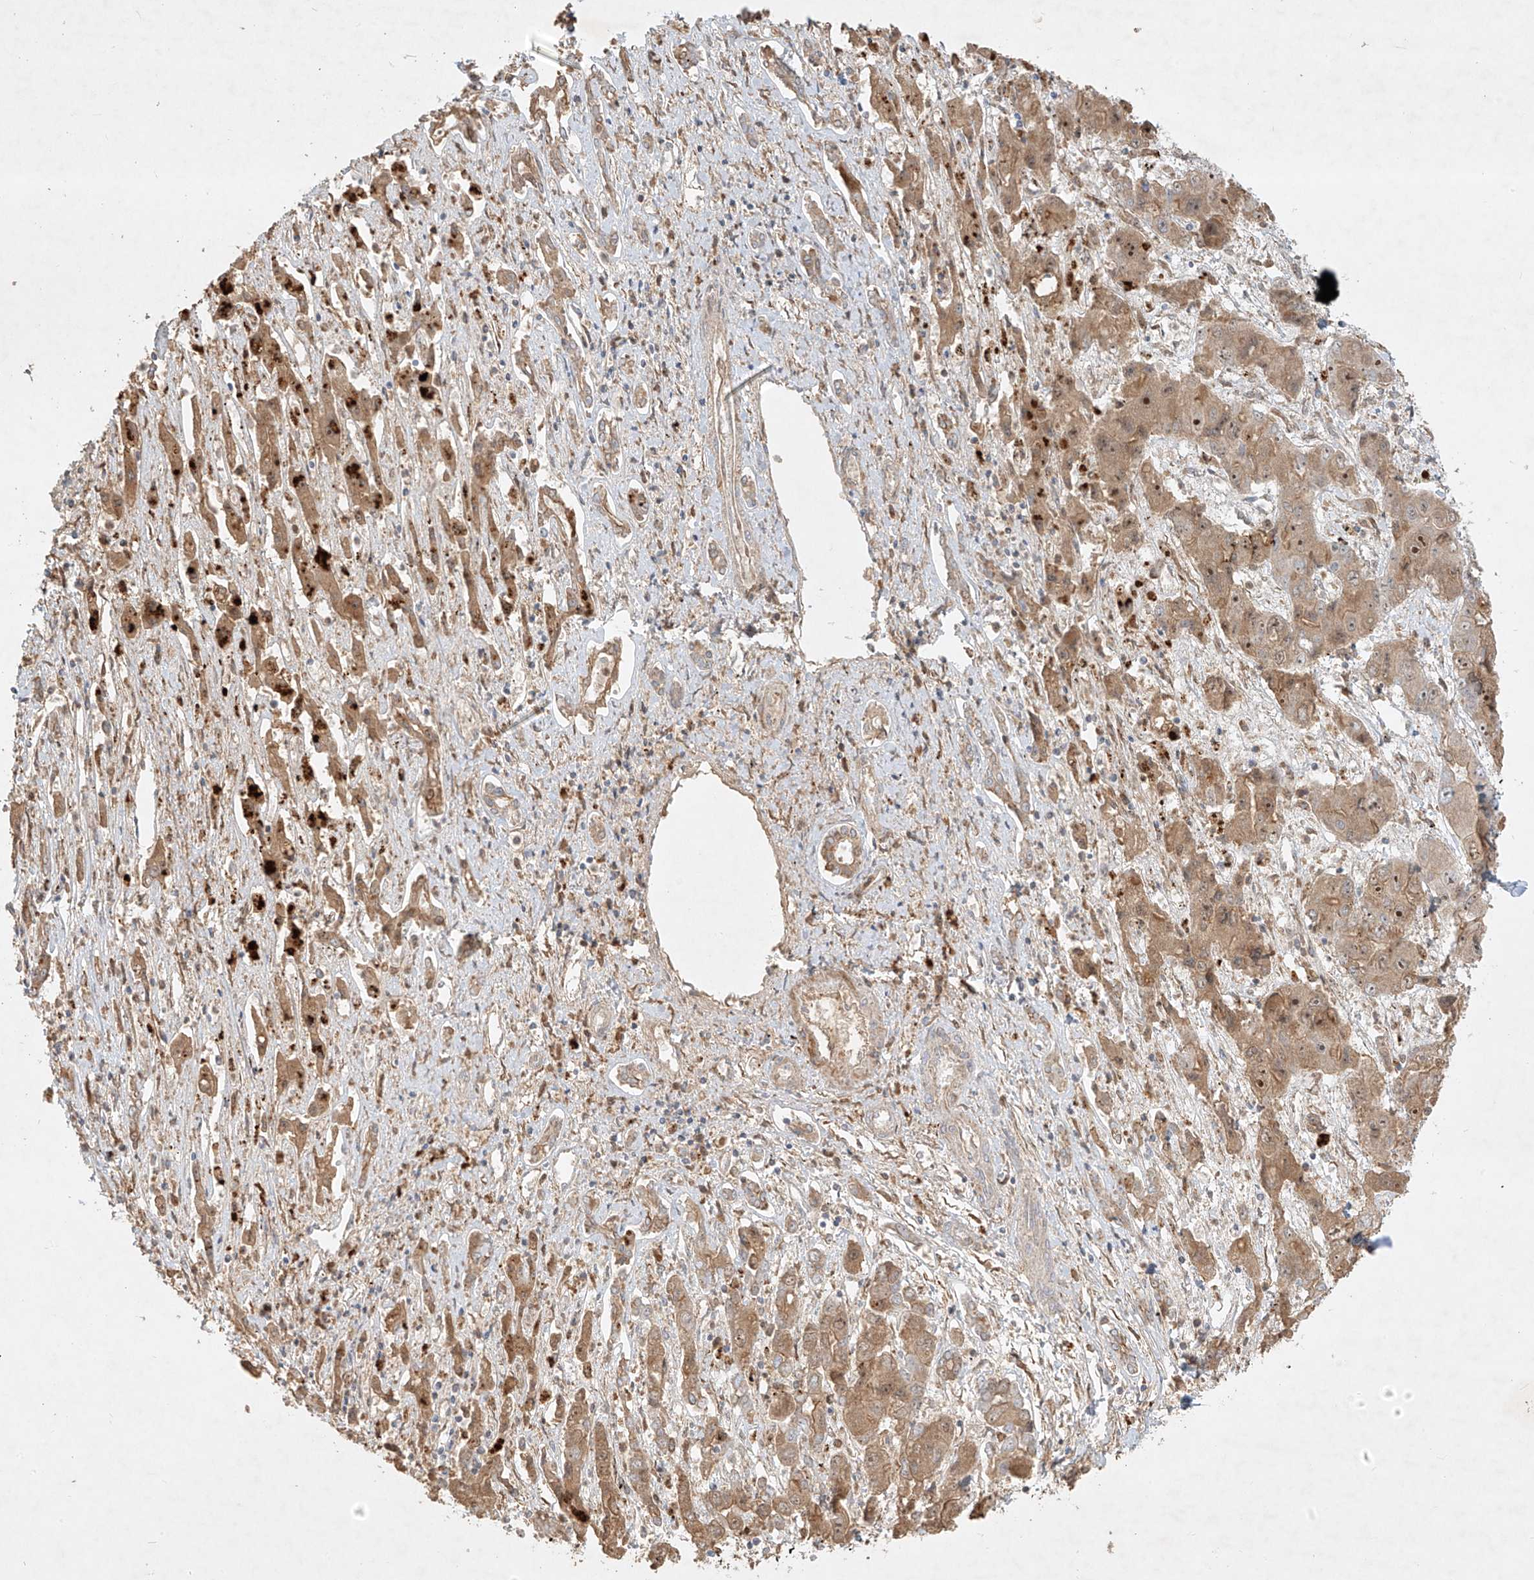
{"staining": {"intensity": "weak", "quantity": ">75%", "location": "cytoplasmic/membranous,nuclear"}, "tissue": "liver cancer", "cell_type": "Tumor cells", "image_type": "cancer", "snomed": [{"axis": "morphology", "description": "Cholangiocarcinoma"}, {"axis": "topography", "description": "Liver"}], "caption": "Immunohistochemical staining of human cholangiocarcinoma (liver) exhibits low levels of weak cytoplasmic/membranous and nuclear staining in about >75% of tumor cells.", "gene": "KPNA7", "patient": {"sex": "male", "age": 67}}